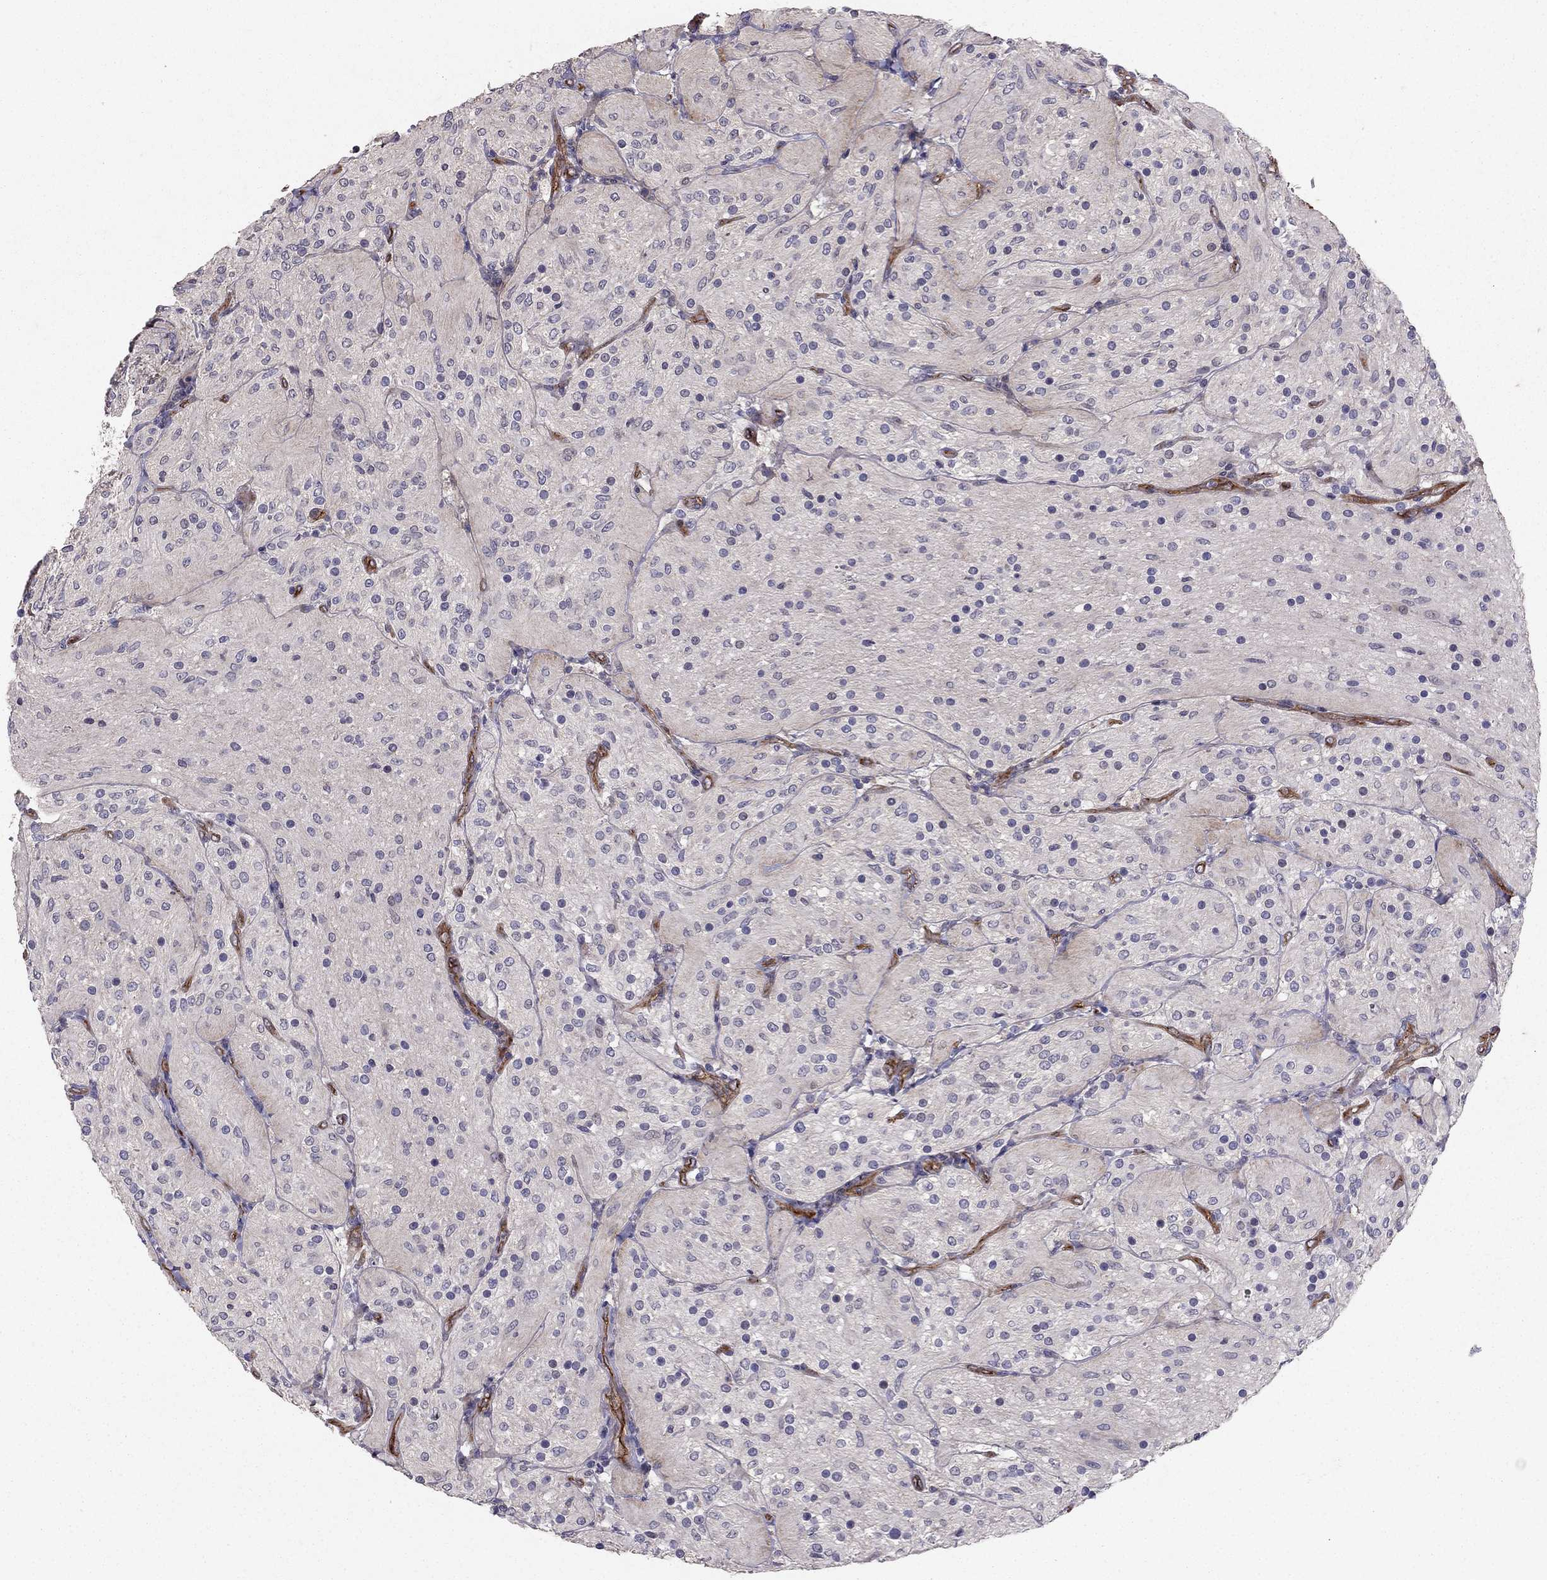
{"staining": {"intensity": "negative", "quantity": "none", "location": "none"}, "tissue": "glioma", "cell_type": "Tumor cells", "image_type": "cancer", "snomed": [{"axis": "morphology", "description": "Glioma, malignant, Low grade"}, {"axis": "topography", "description": "Brain"}], "caption": "Immunohistochemistry histopathology image of human malignant glioma (low-grade) stained for a protein (brown), which demonstrates no positivity in tumor cells.", "gene": "RASIP1", "patient": {"sex": "male", "age": 3}}